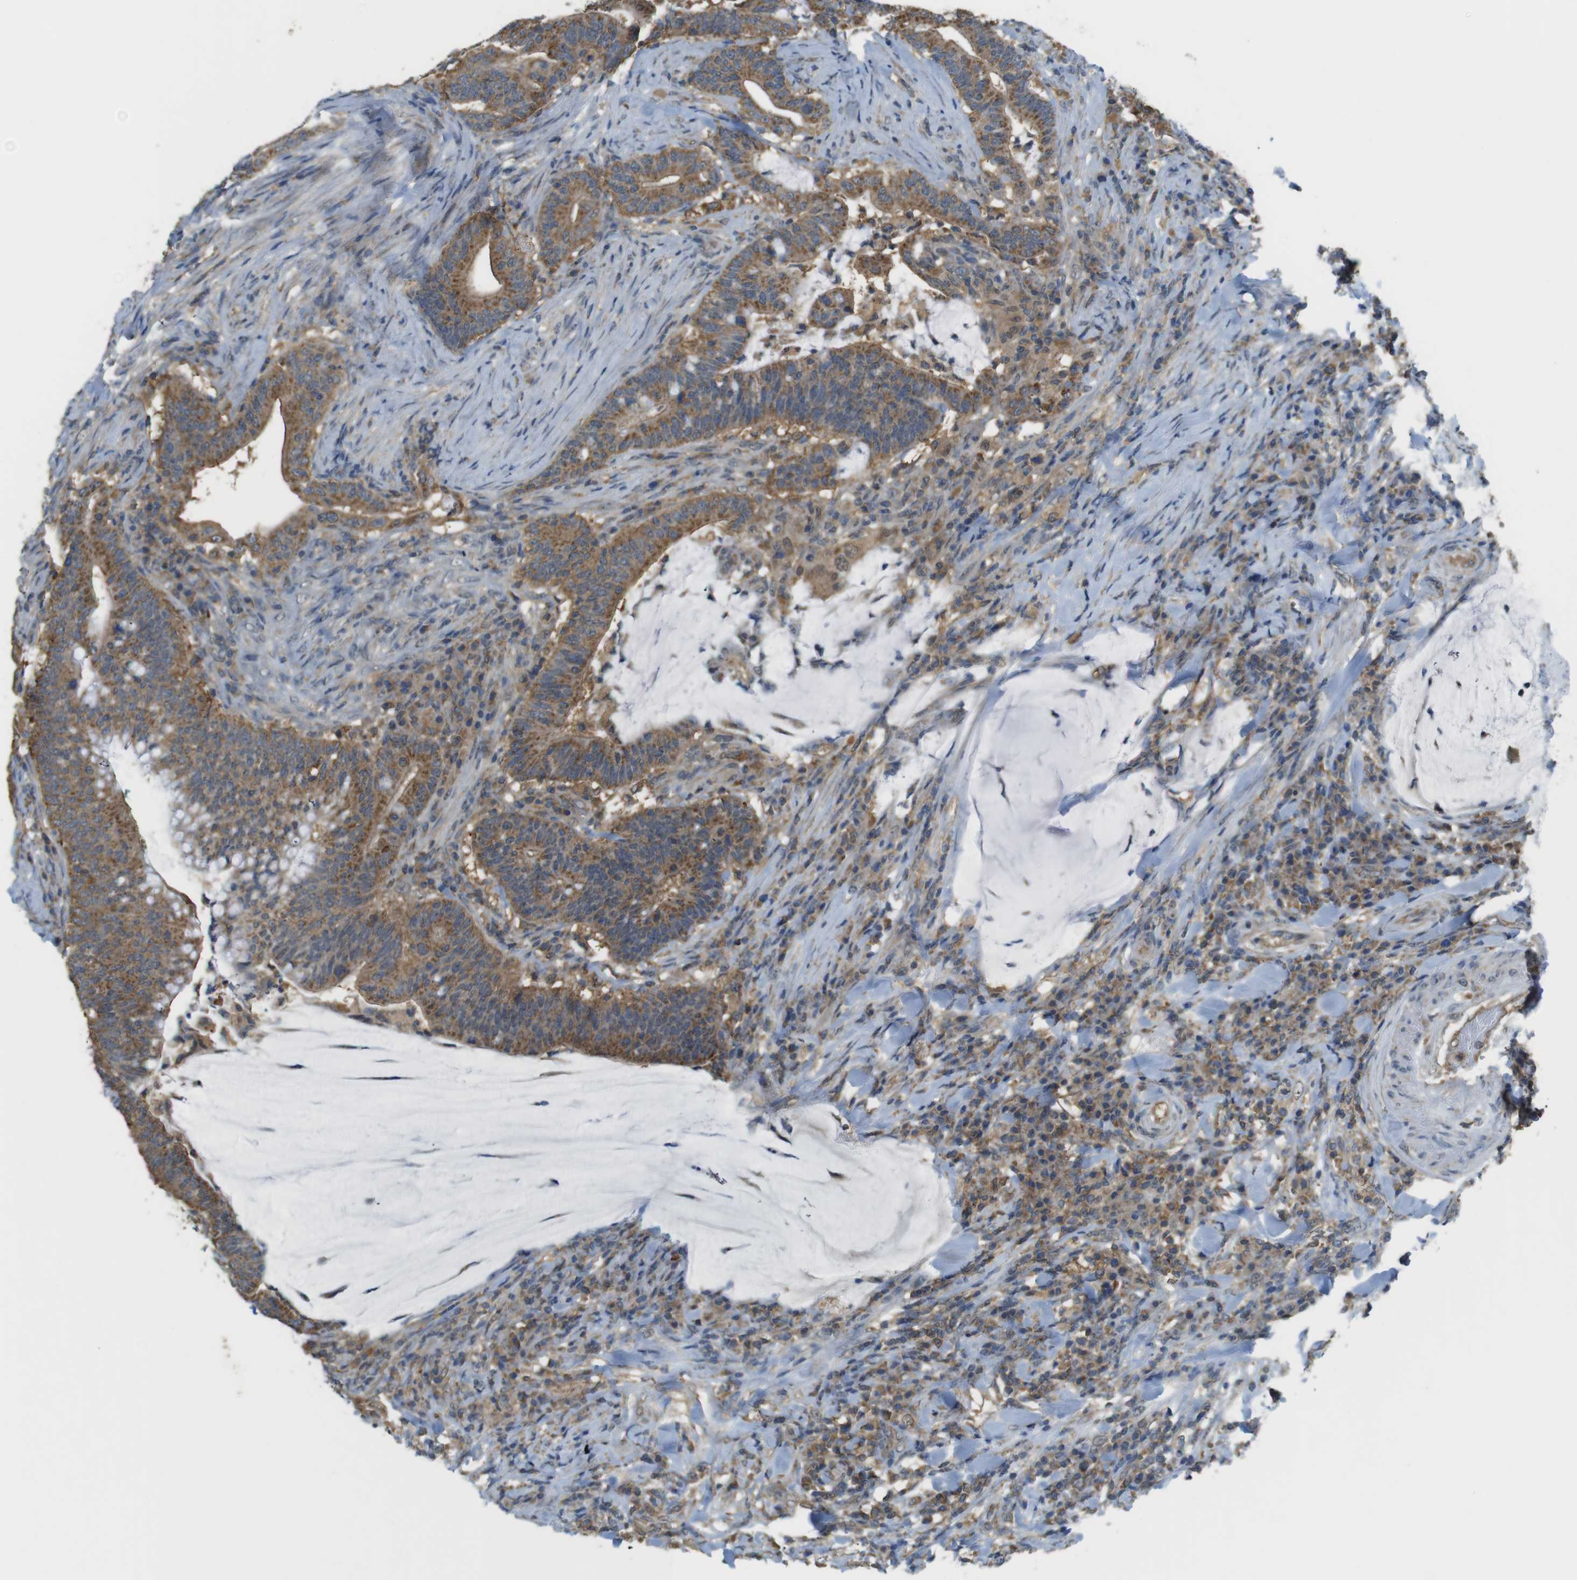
{"staining": {"intensity": "moderate", "quantity": ">75%", "location": "cytoplasmic/membranous"}, "tissue": "colorectal cancer", "cell_type": "Tumor cells", "image_type": "cancer", "snomed": [{"axis": "morphology", "description": "Normal tissue, NOS"}, {"axis": "morphology", "description": "Adenocarcinoma, NOS"}, {"axis": "topography", "description": "Colon"}], "caption": "Protein analysis of colorectal cancer (adenocarcinoma) tissue displays moderate cytoplasmic/membranous staining in approximately >75% of tumor cells. The staining was performed using DAB (3,3'-diaminobenzidine) to visualize the protein expression in brown, while the nuclei were stained in blue with hematoxylin (Magnification: 20x).", "gene": "BRI3BP", "patient": {"sex": "female", "age": 66}}